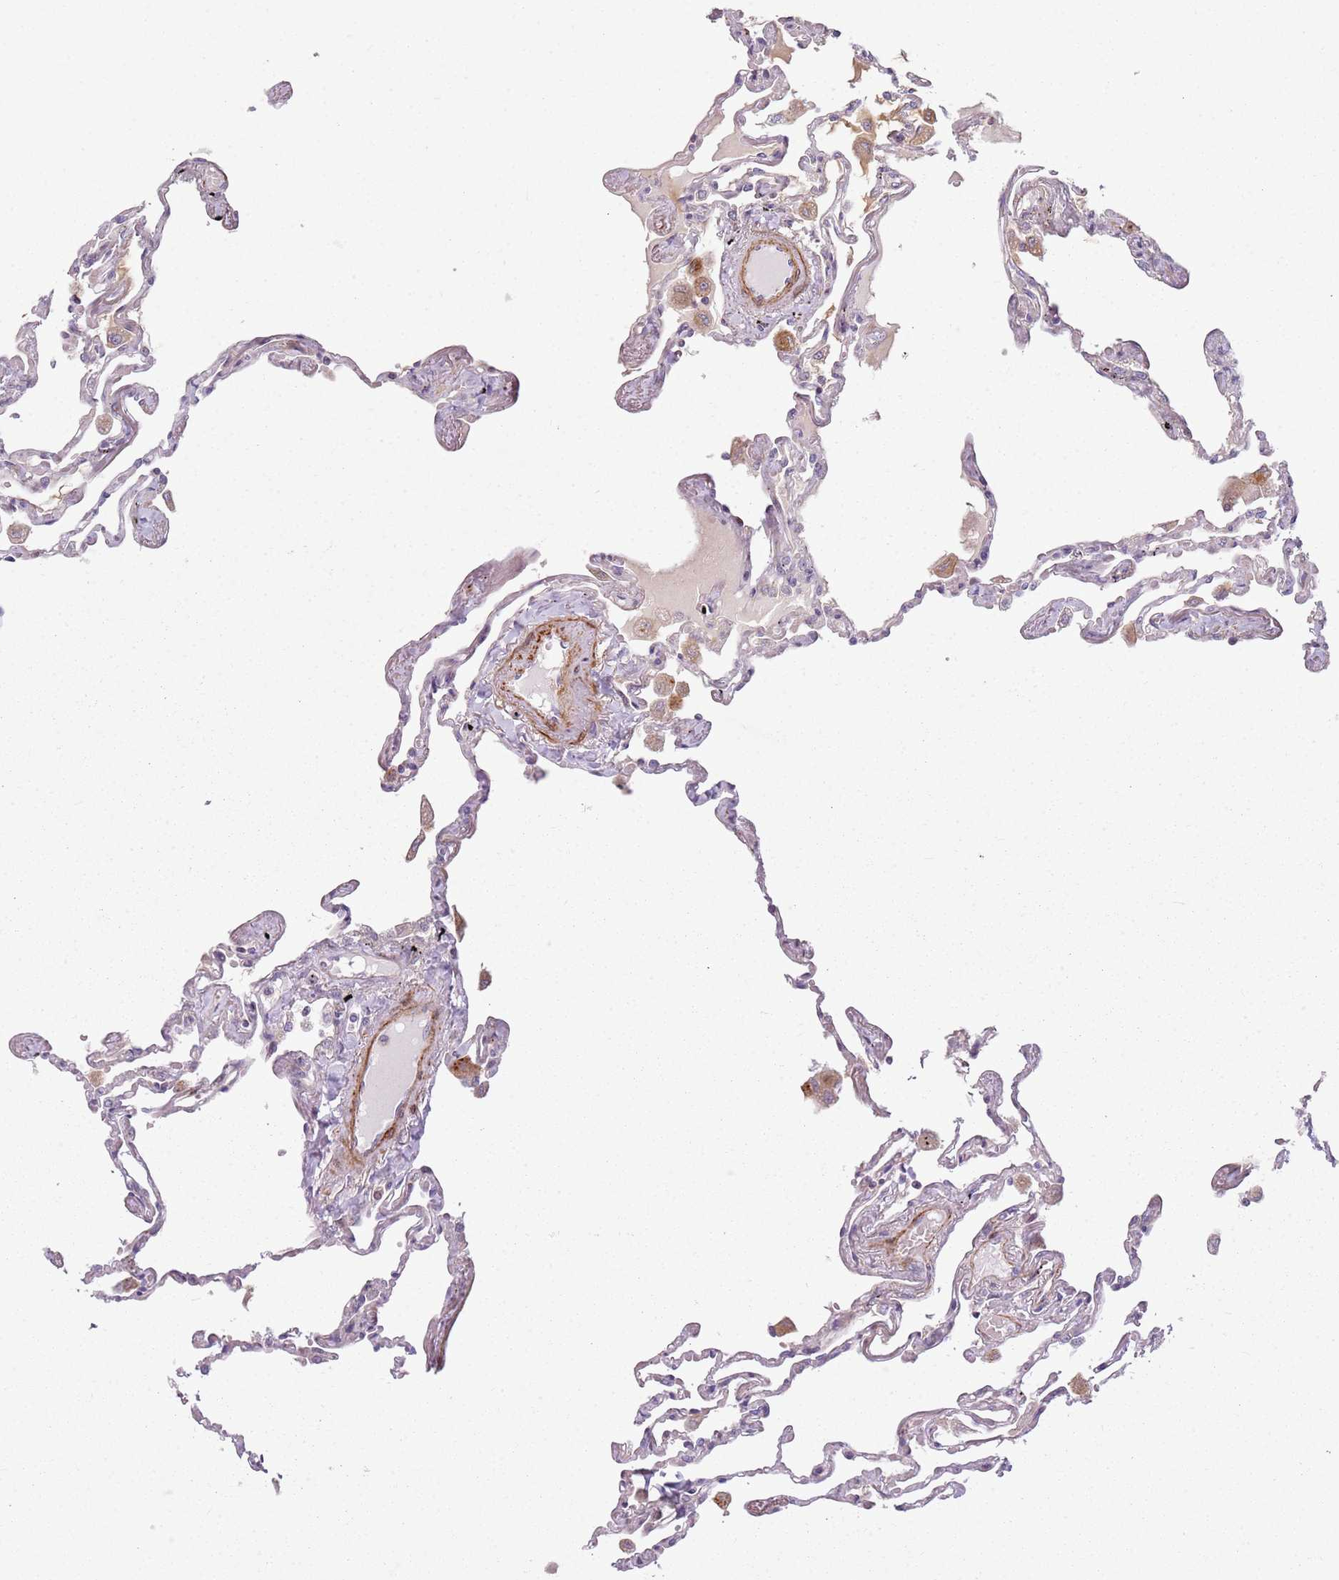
{"staining": {"intensity": "weak", "quantity": "<25%", "location": "cytoplasmic/membranous"}, "tissue": "lung", "cell_type": "Alveolar cells", "image_type": "normal", "snomed": [{"axis": "morphology", "description": "Normal tissue, NOS"}, {"axis": "topography", "description": "Lung"}], "caption": "The IHC micrograph has no significant staining in alveolar cells of lung. (Brightfield microscopy of DAB (3,3'-diaminobenzidine) immunohistochemistry at high magnification).", "gene": "PVRIG", "patient": {"sex": "female", "age": 67}}